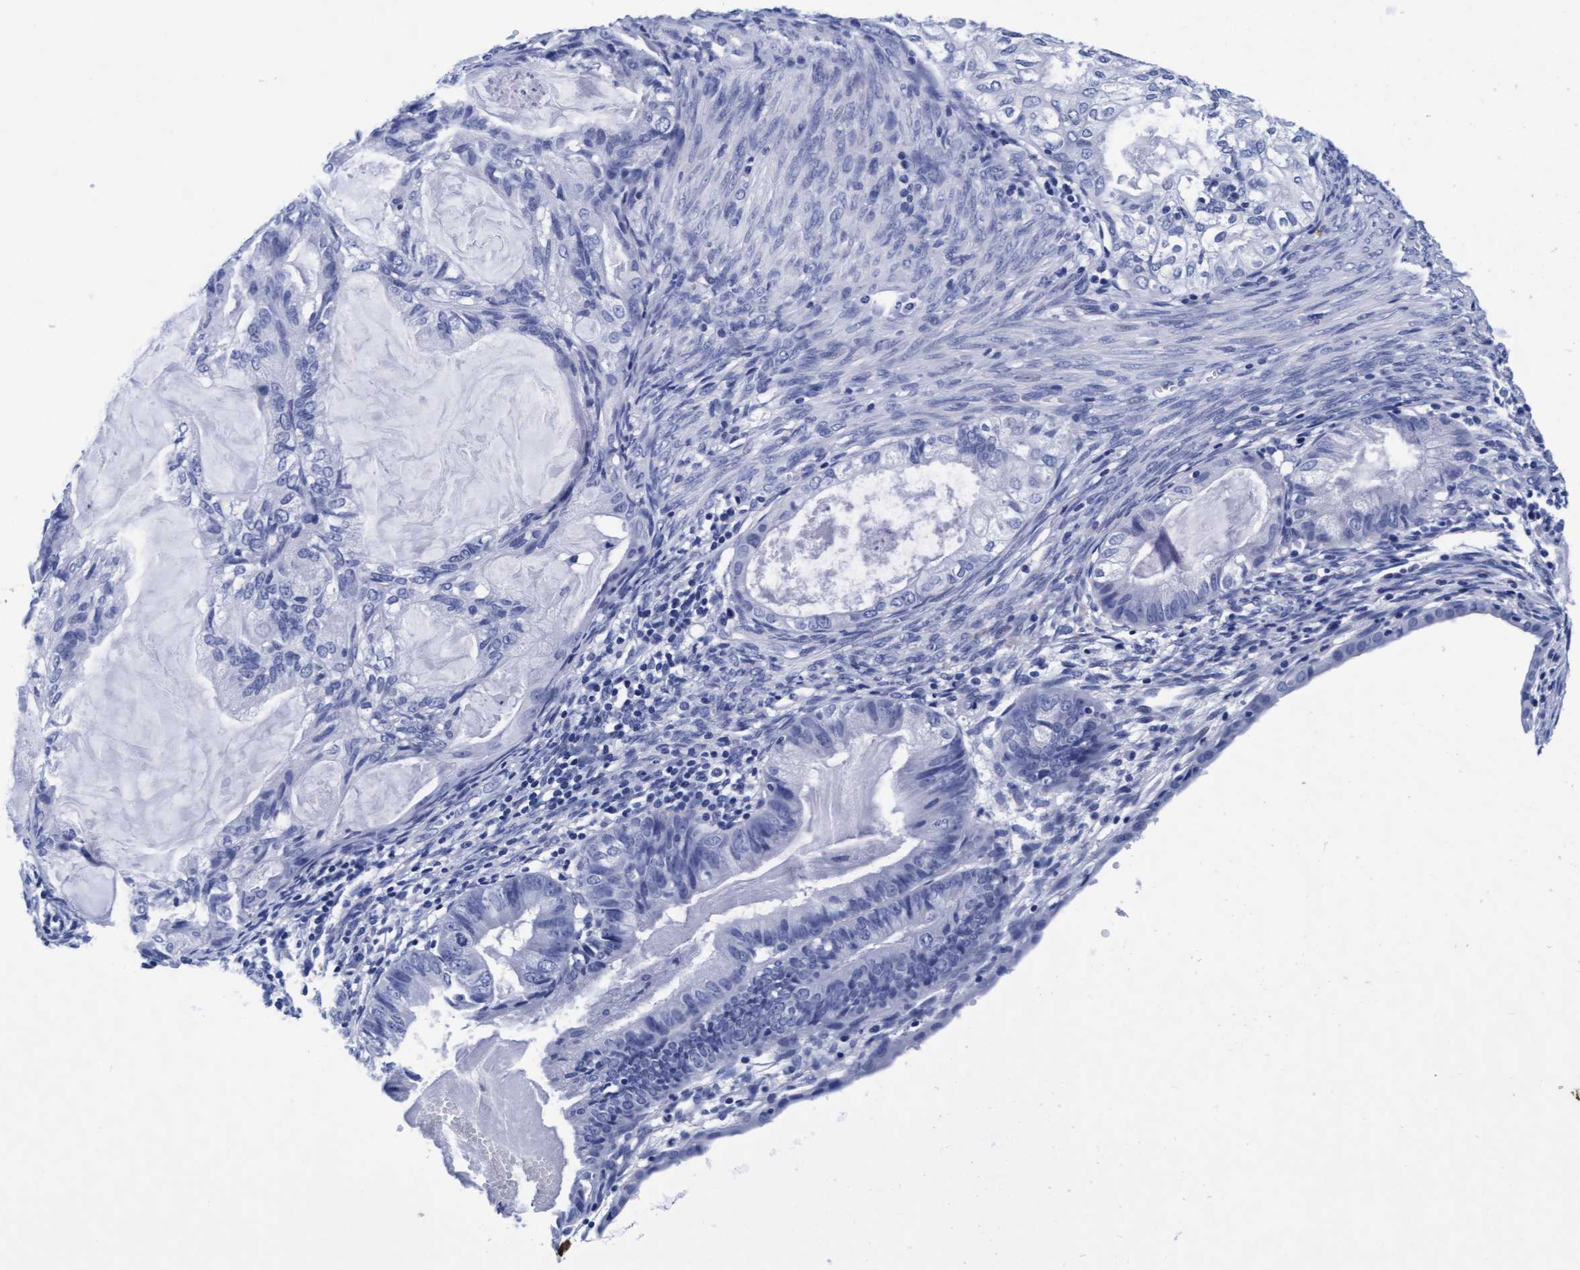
{"staining": {"intensity": "negative", "quantity": "none", "location": "none"}, "tissue": "cervical cancer", "cell_type": "Tumor cells", "image_type": "cancer", "snomed": [{"axis": "morphology", "description": "Normal tissue, NOS"}, {"axis": "morphology", "description": "Adenocarcinoma, NOS"}, {"axis": "topography", "description": "Cervix"}, {"axis": "topography", "description": "Endometrium"}], "caption": "High power microscopy micrograph of an immunohistochemistry photomicrograph of cervical cancer (adenocarcinoma), revealing no significant expression in tumor cells. The staining is performed using DAB (3,3'-diaminobenzidine) brown chromogen with nuclei counter-stained in using hematoxylin.", "gene": "ARSG", "patient": {"sex": "female", "age": 86}}